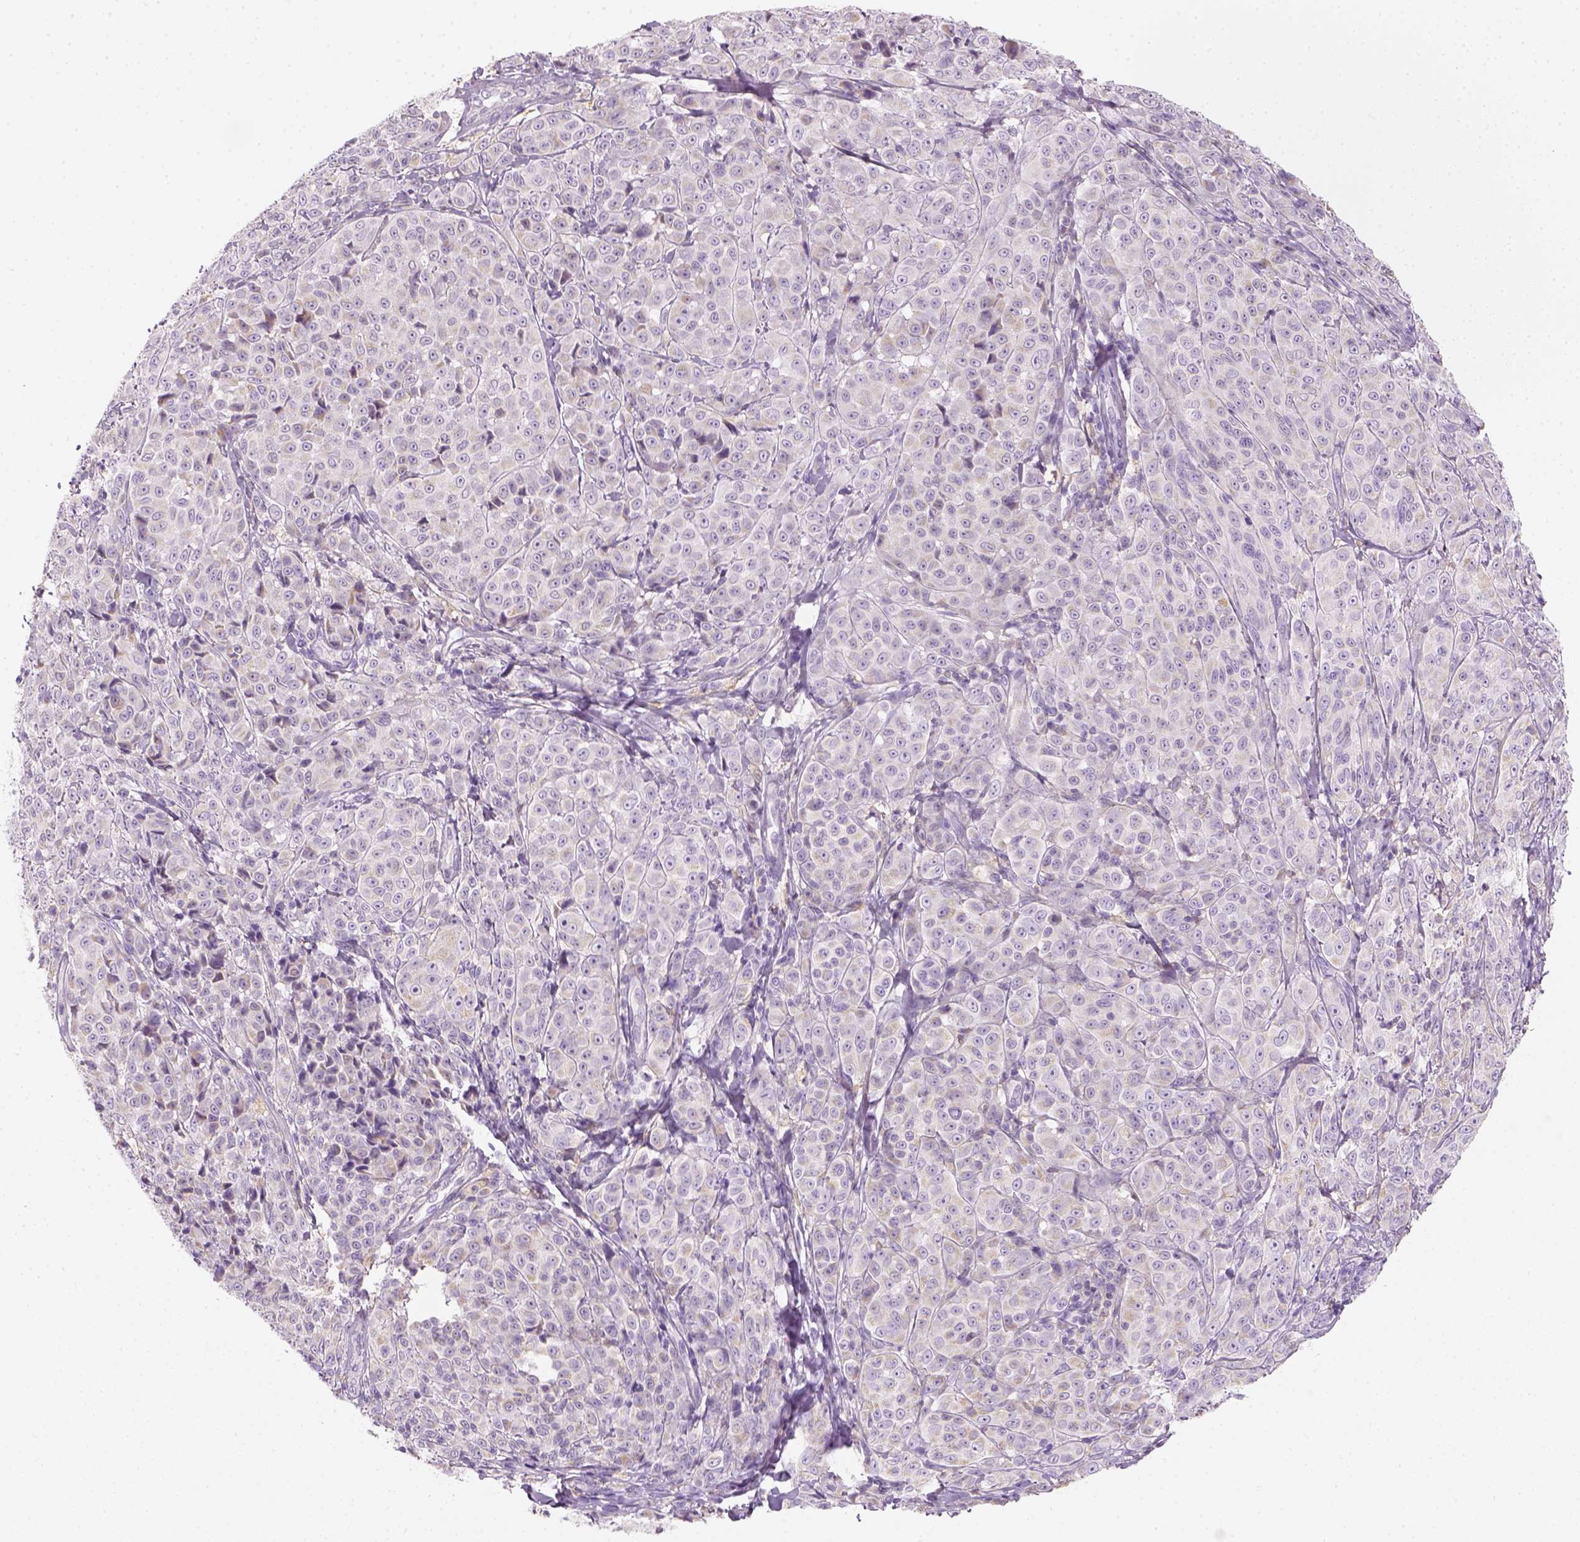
{"staining": {"intensity": "negative", "quantity": "none", "location": "none"}, "tissue": "melanoma", "cell_type": "Tumor cells", "image_type": "cancer", "snomed": [{"axis": "morphology", "description": "Malignant melanoma, NOS"}, {"axis": "topography", "description": "Skin"}], "caption": "Melanoma was stained to show a protein in brown. There is no significant staining in tumor cells.", "gene": "AWAT2", "patient": {"sex": "male", "age": 89}}